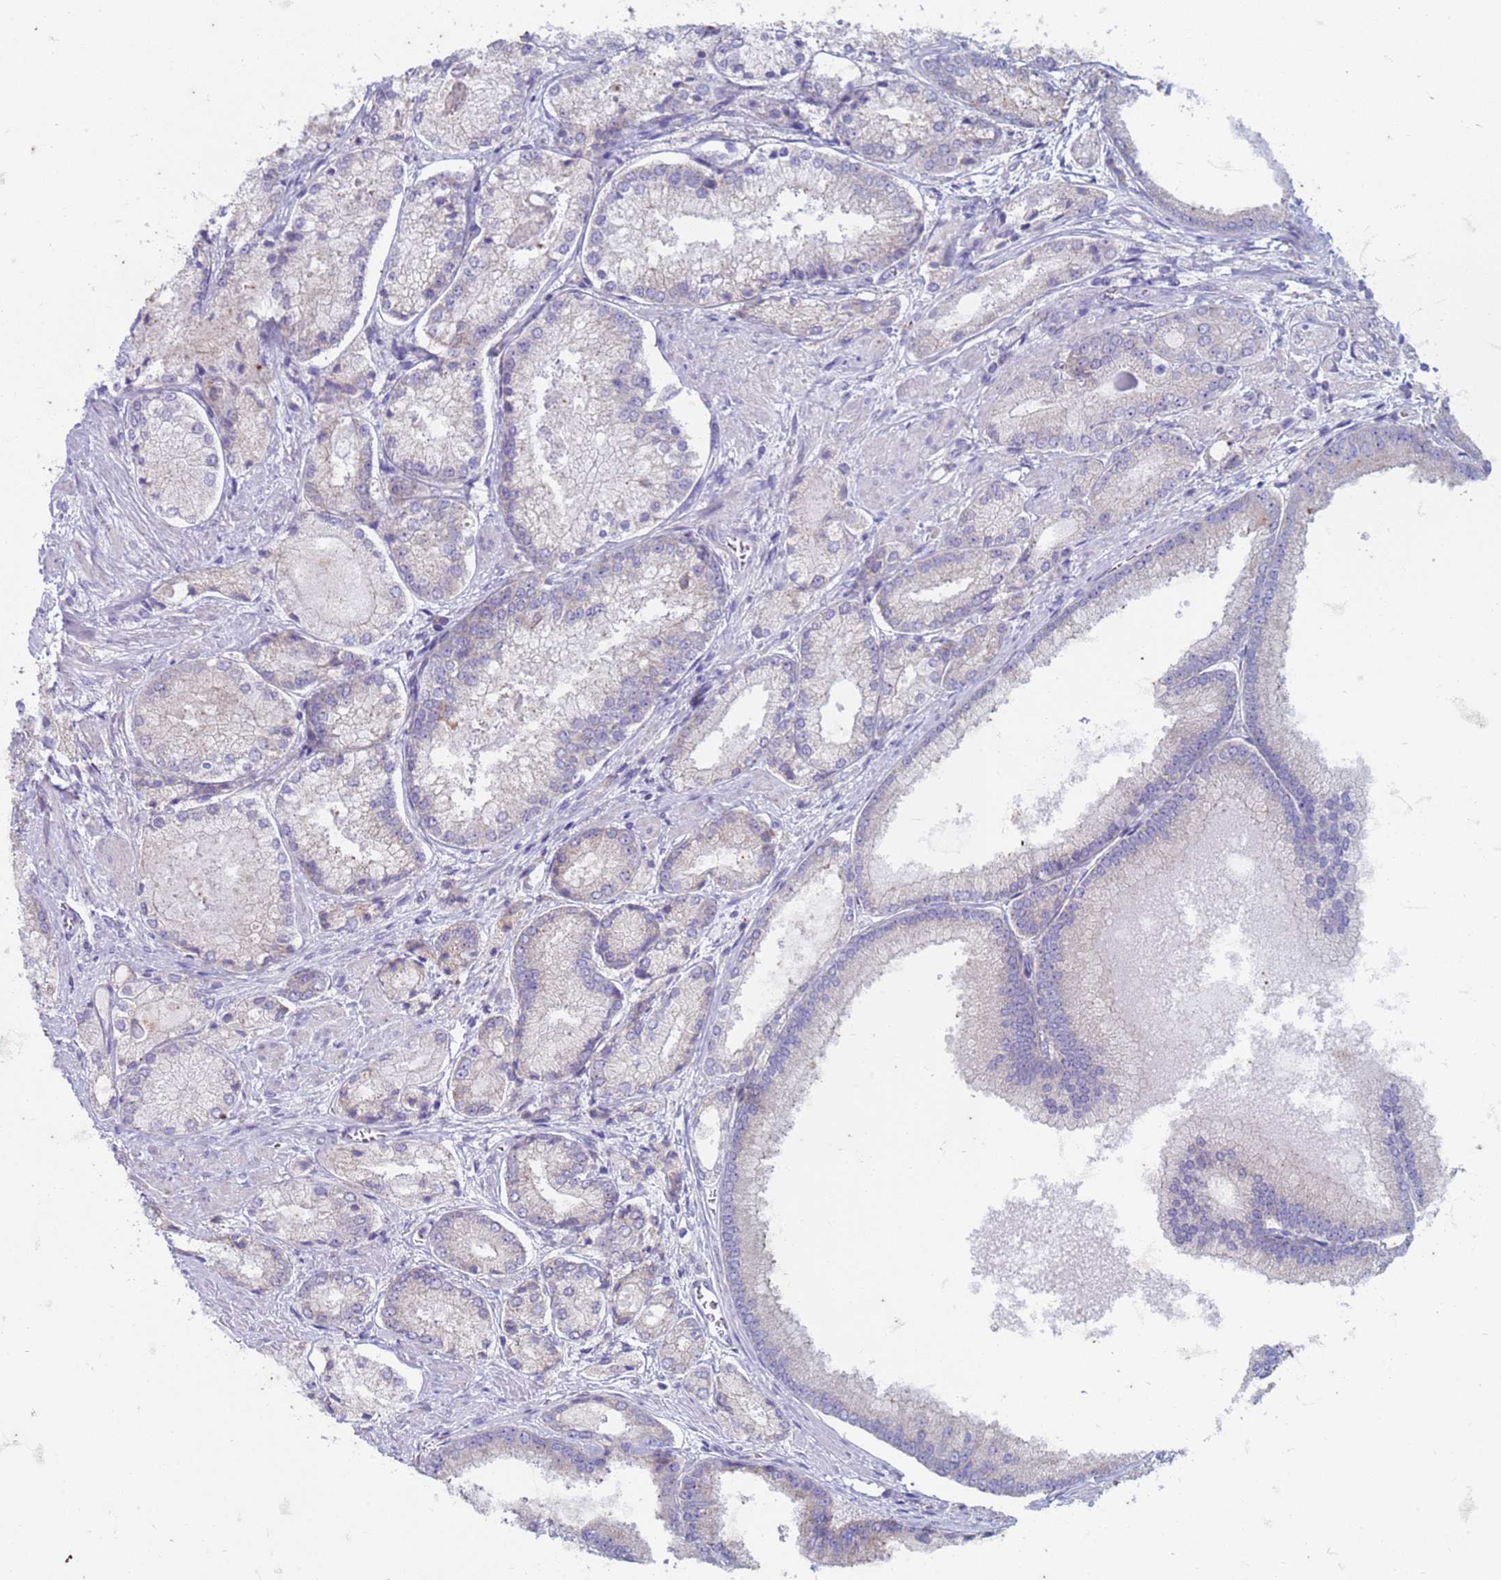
{"staining": {"intensity": "negative", "quantity": "none", "location": "none"}, "tissue": "prostate cancer", "cell_type": "Tumor cells", "image_type": "cancer", "snomed": [{"axis": "morphology", "description": "Adenocarcinoma, Low grade"}, {"axis": "topography", "description": "Prostate"}], "caption": "IHC of prostate cancer demonstrates no positivity in tumor cells.", "gene": "SUCO", "patient": {"sex": "male", "age": 74}}